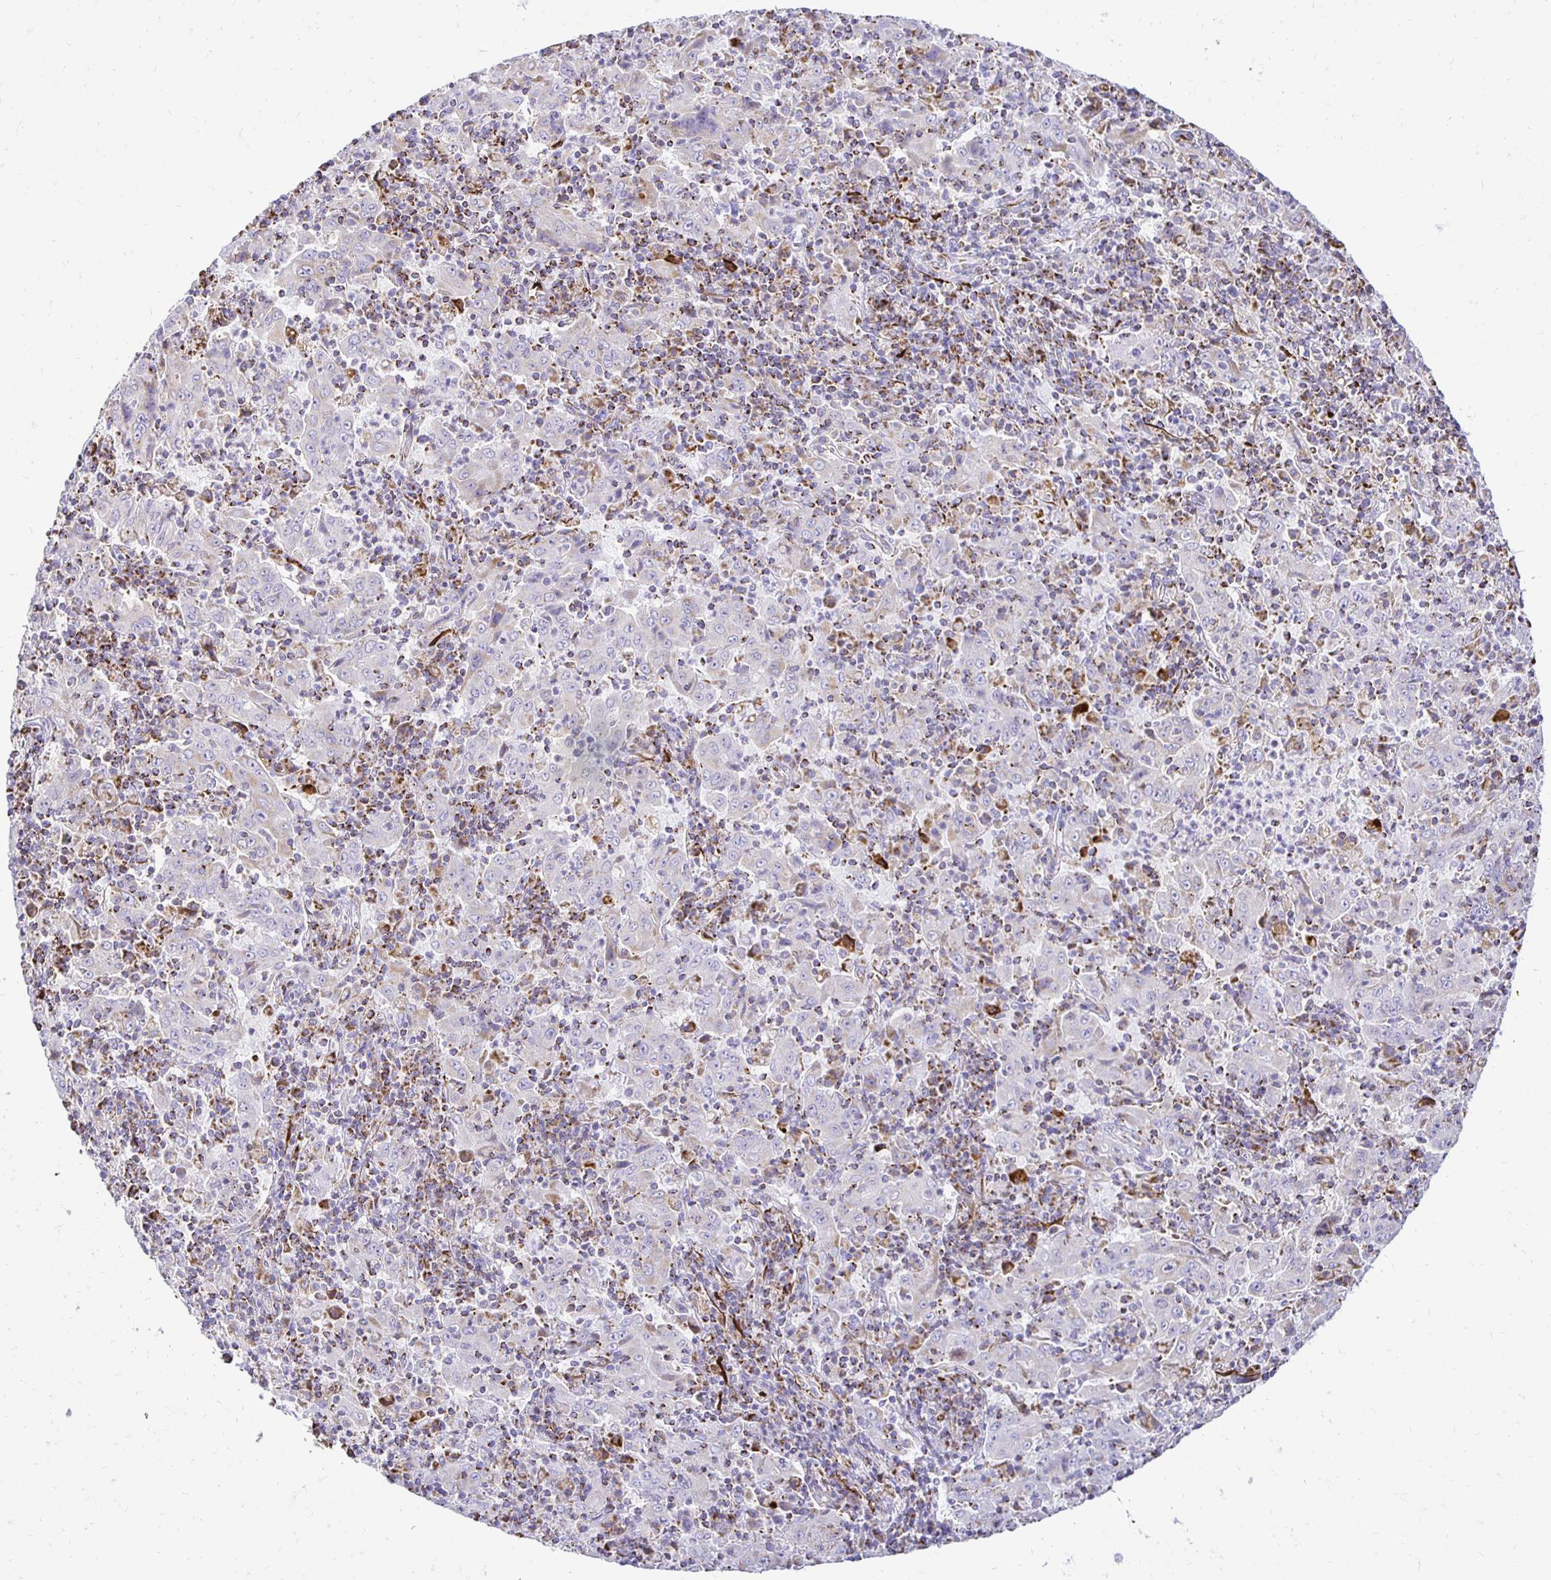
{"staining": {"intensity": "weak", "quantity": "<25%", "location": "cytoplasmic/membranous"}, "tissue": "pancreatic cancer", "cell_type": "Tumor cells", "image_type": "cancer", "snomed": [{"axis": "morphology", "description": "Adenocarcinoma, NOS"}, {"axis": "topography", "description": "Pancreas"}], "caption": "An IHC histopathology image of pancreatic cancer is shown. There is no staining in tumor cells of pancreatic cancer.", "gene": "PLAAT2", "patient": {"sex": "male", "age": 63}}